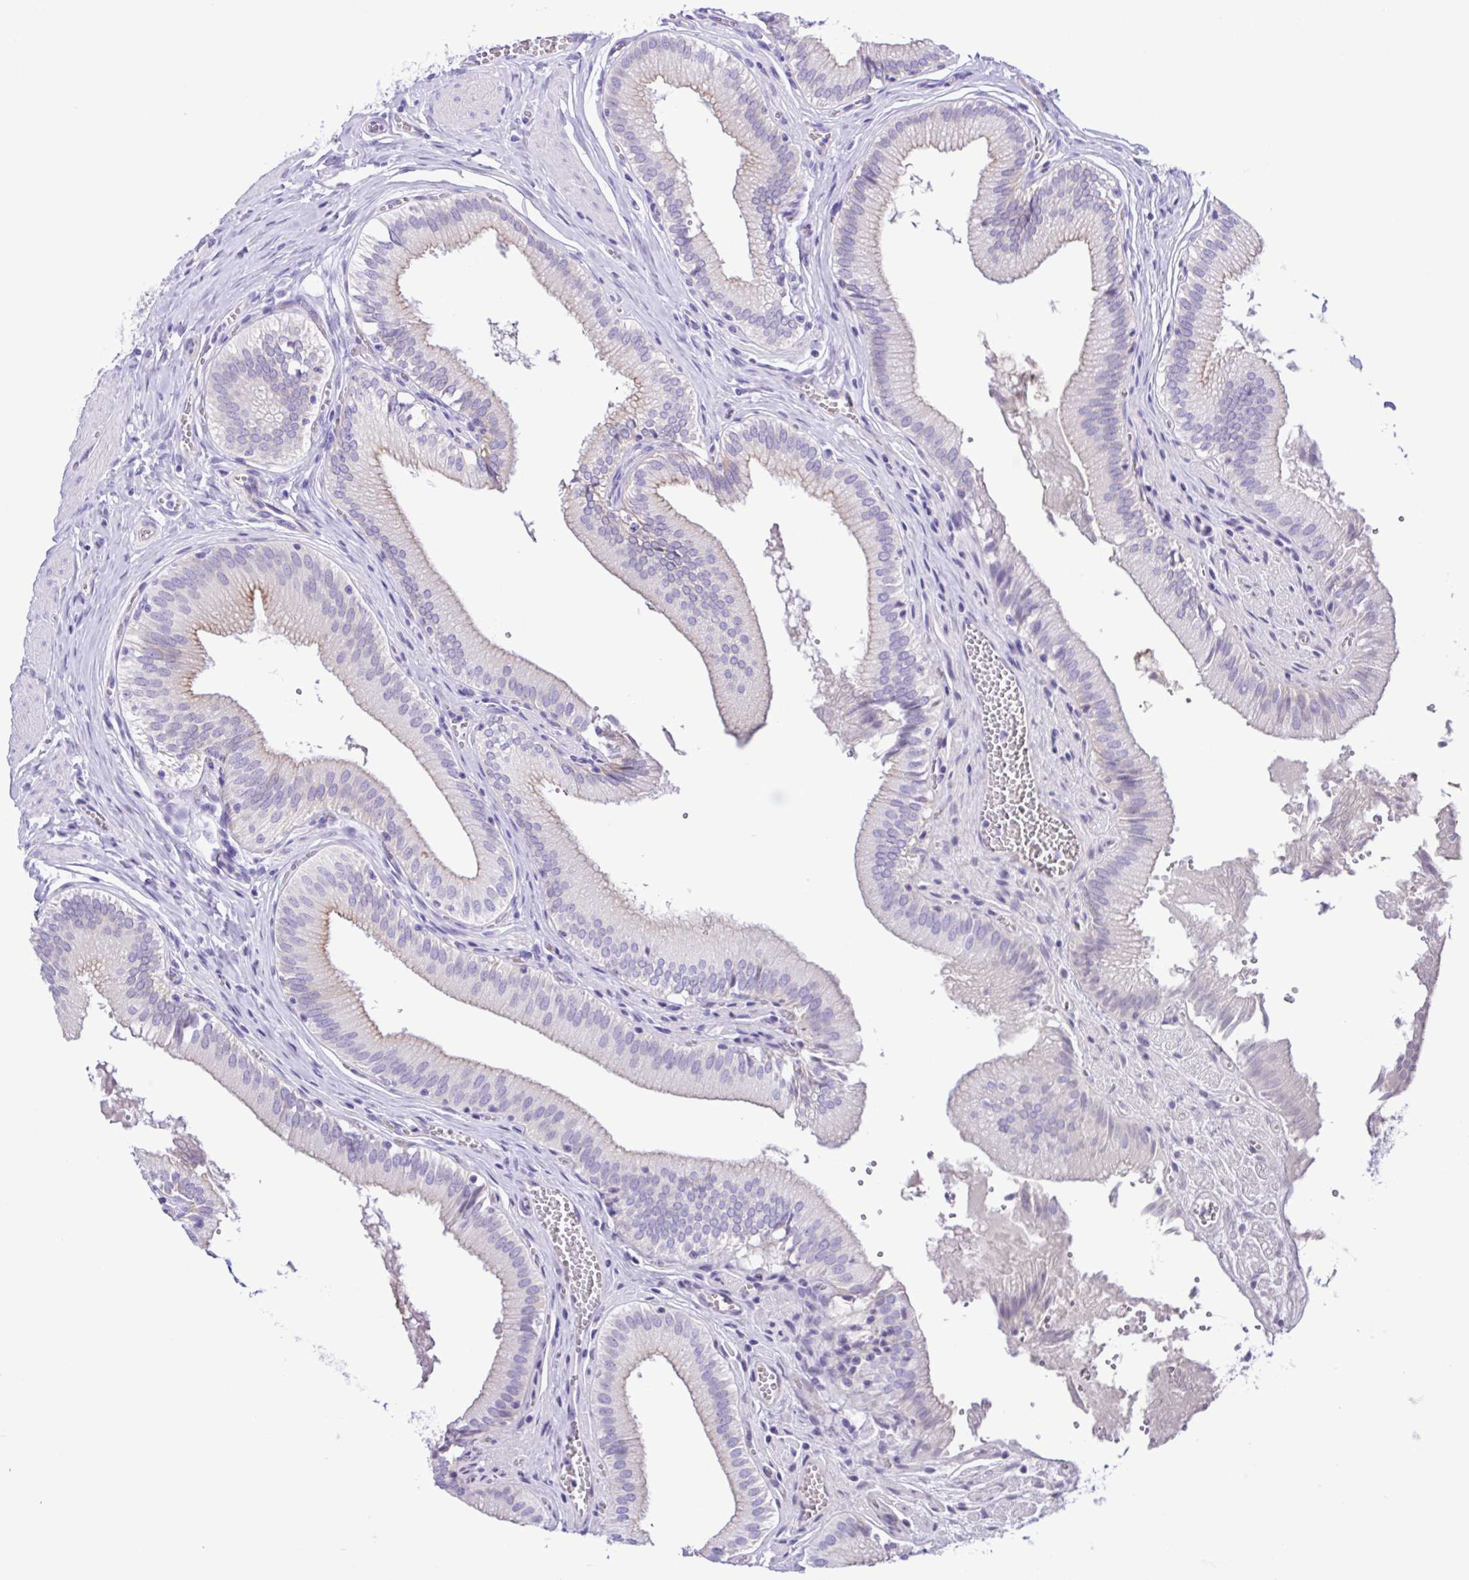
{"staining": {"intensity": "weak", "quantity": "<25%", "location": "cytoplasmic/membranous"}, "tissue": "gallbladder", "cell_type": "Glandular cells", "image_type": "normal", "snomed": [{"axis": "morphology", "description": "Normal tissue, NOS"}, {"axis": "topography", "description": "Gallbladder"}, {"axis": "topography", "description": "Peripheral nerve tissue"}], "caption": "A micrograph of gallbladder stained for a protein reveals no brown staining in glandular cells. Nuclei are stained in blue.", "gene": "CYP11A1", "patient": {"sex": "male", "age": 17}}